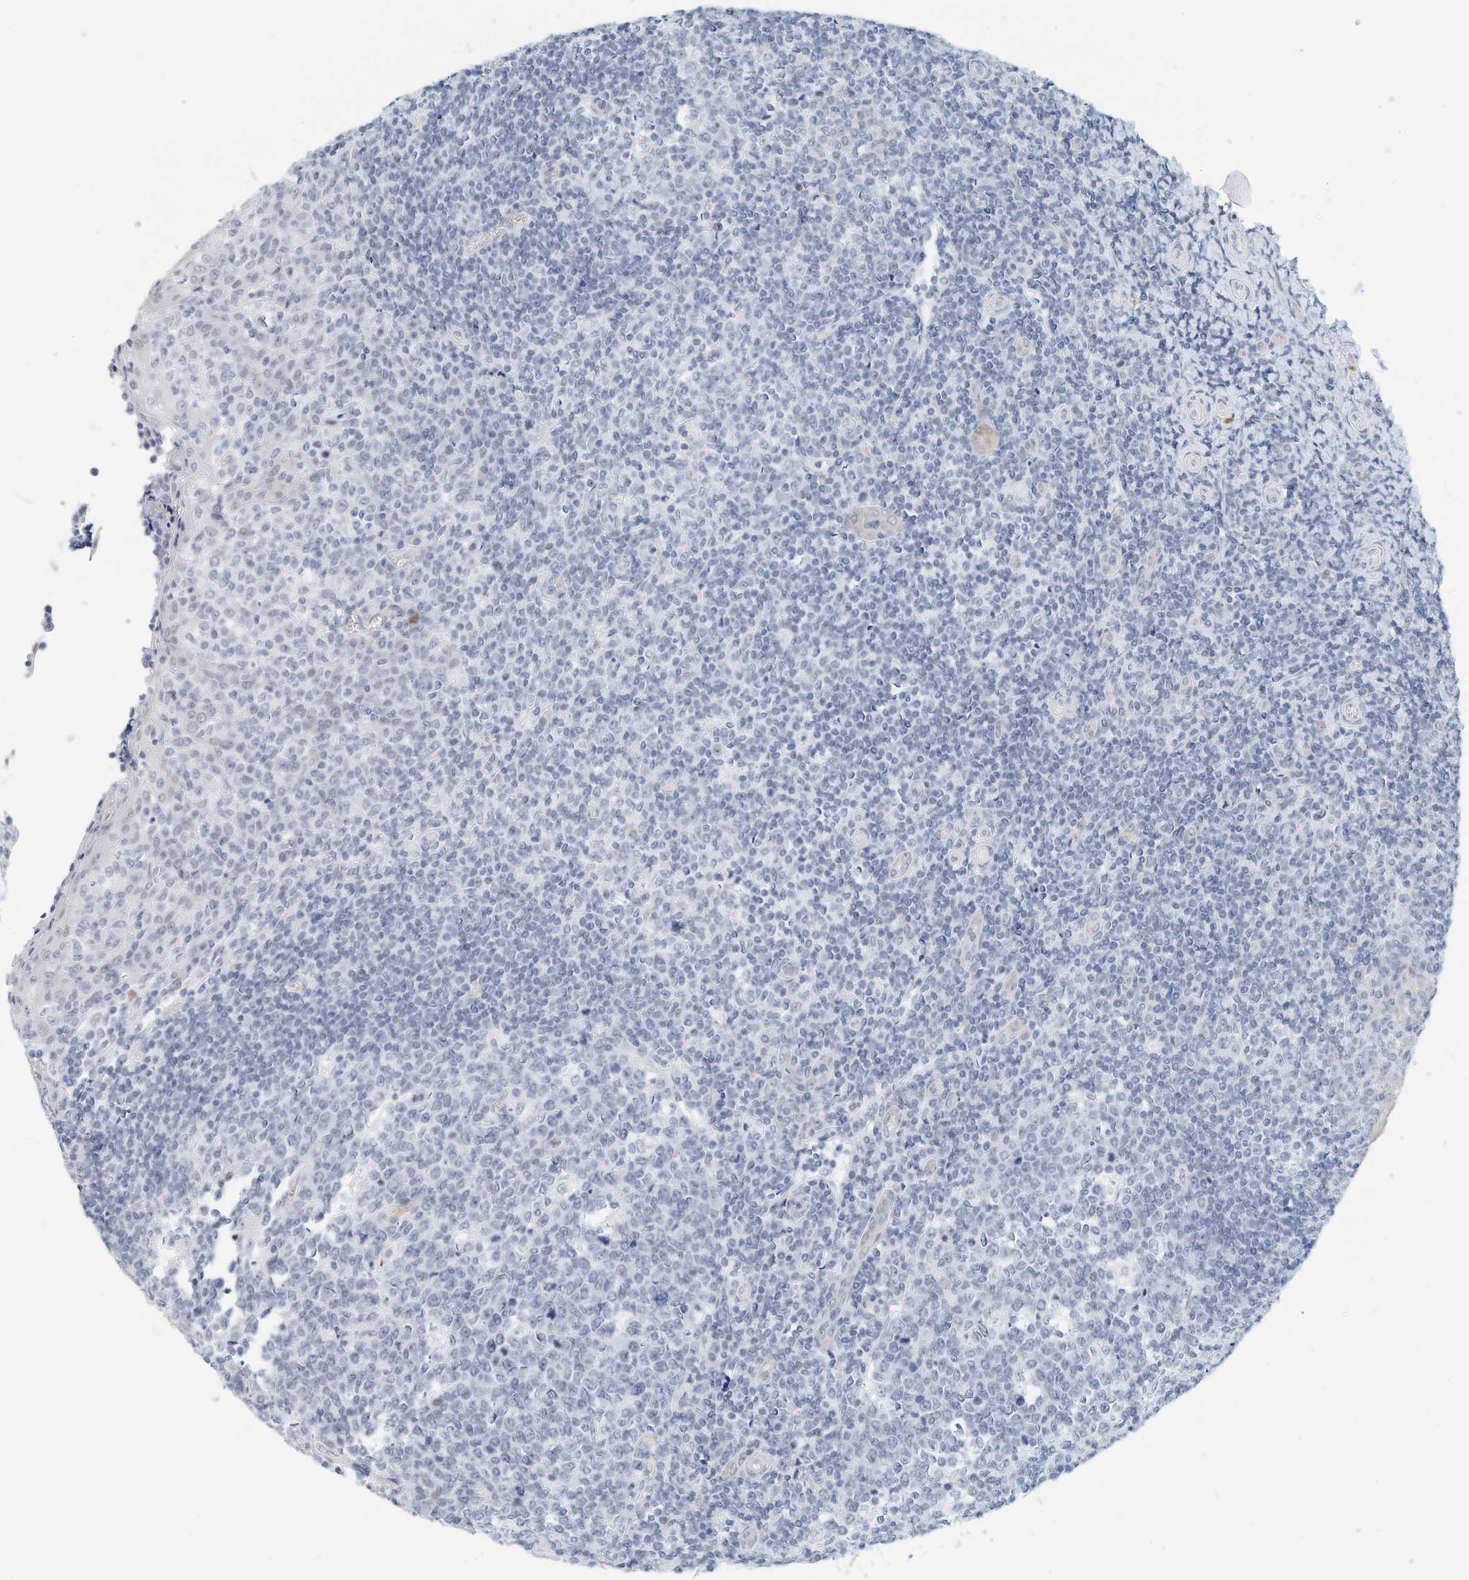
{"staining": {"intensity": "negative", "quantity": "none", "location": "none"}, "tissue": "tonsil", "cell_type": "Germinal center cells", "image_type": "normal", "snomed": [{"axis": "morphology", "description": "Normal tissue, NOS"}, {"axis": "topography", "description": "Tonsil"}], "caption": "Immunohistochemistry image of benign tonsil: human tonsil stained with DAB reveals no significant protein positivity in germinal center cells.", "gene": "ARHGAP28", "patient": {"sex": "female", "age": 19}}